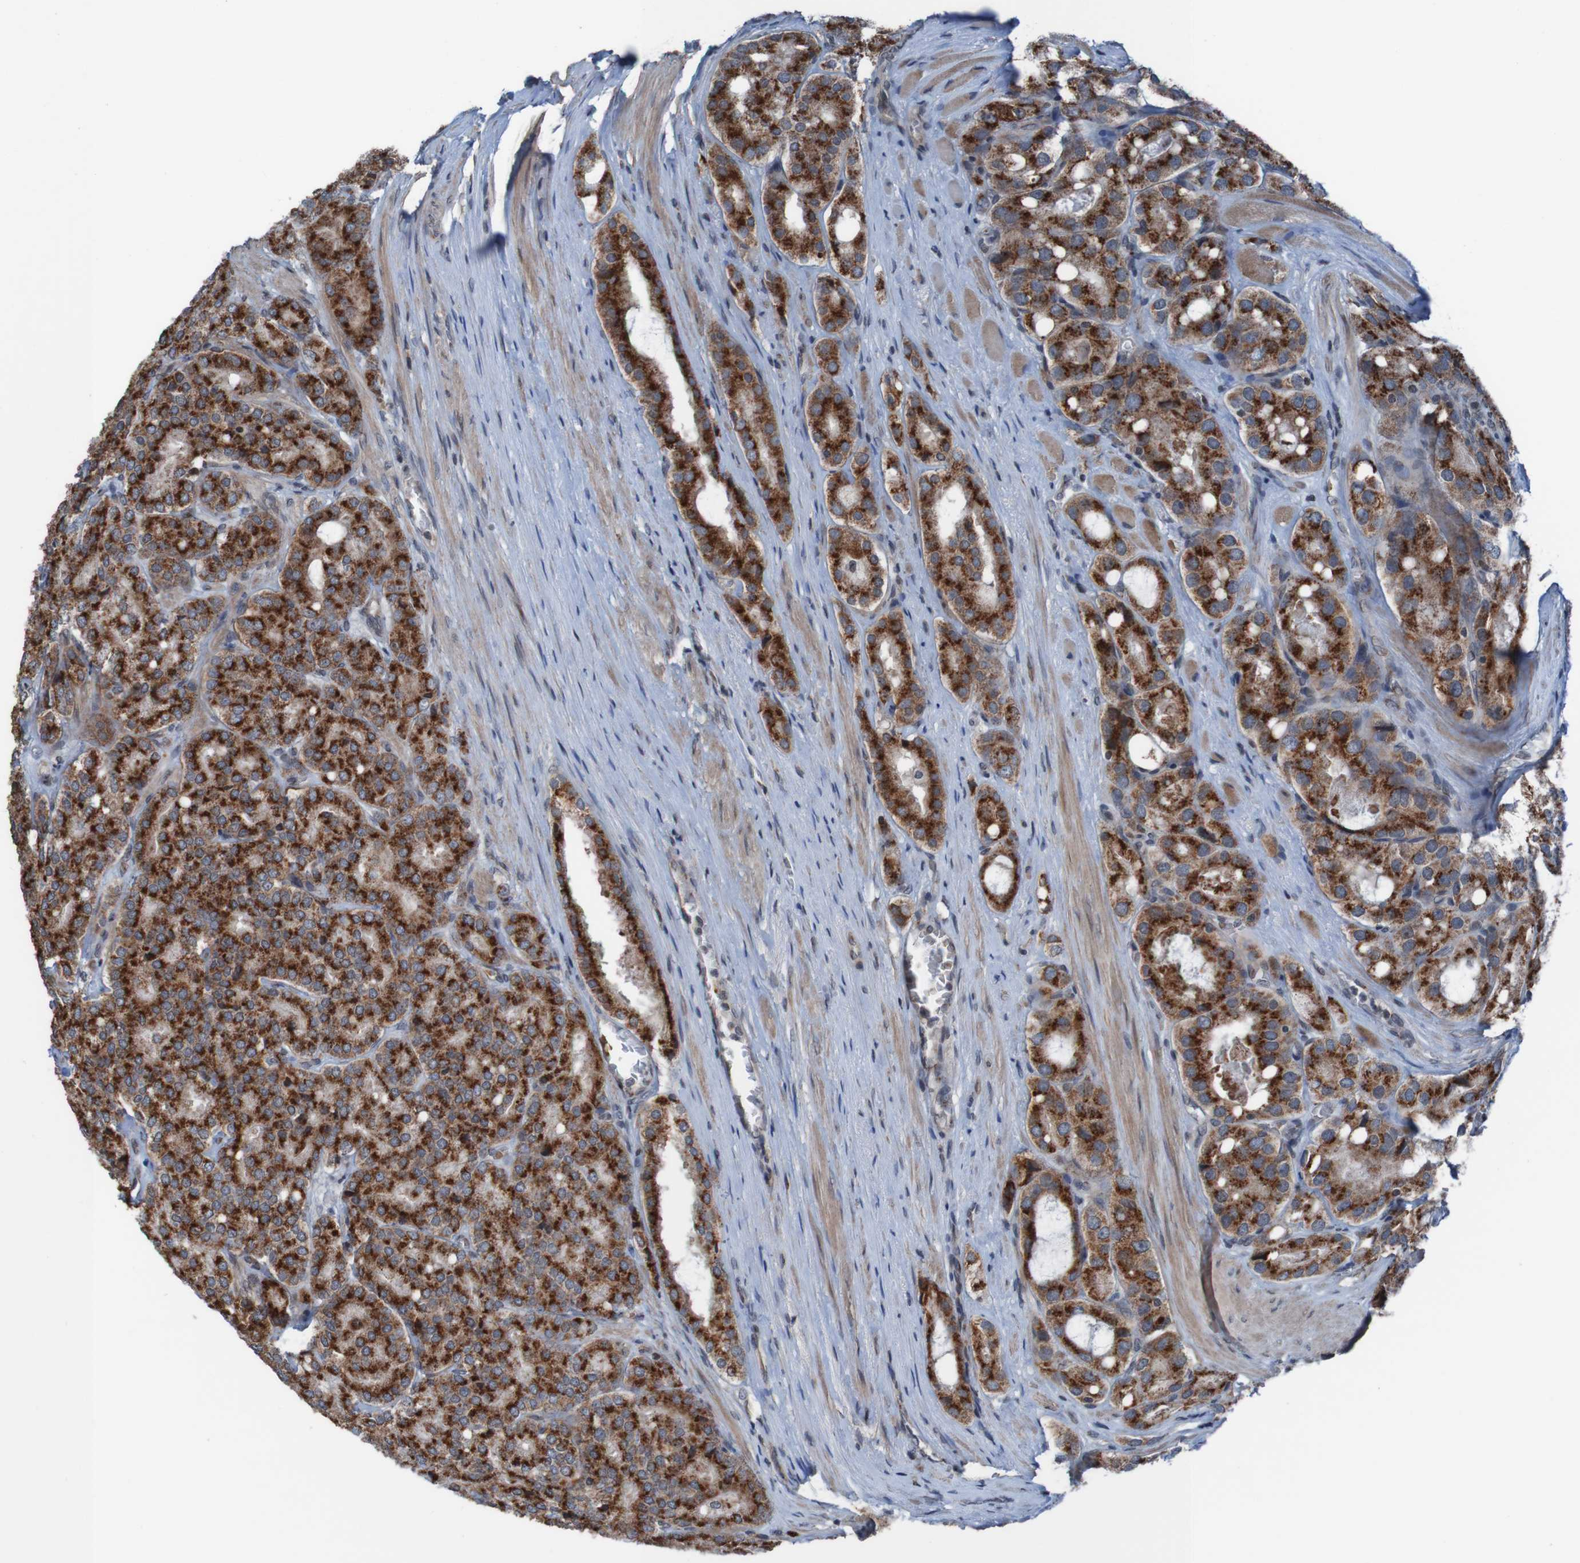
{"staining": {"intensity": "strong", "quantity": ">75%", "location": "cytoplasmic/membranous"}, "tissue": "prostate cancer", "cell_type": "Tumor cells", "image_type": "cancer", "snomed": [{"axis": "morphology", "description": "Adenocarcinoma, High grade"}, {"axis": "topography", "description": "Prostate"}], "caption": "Immunohistochemistry of prostate adenocarcinoma (high-grade) exhibits high levels of strong cytoplasmic/membranous positivity in approximately >75% of tumor cells.", "gene": "UNG", "patient": {"sex": "male", "age": 65}}